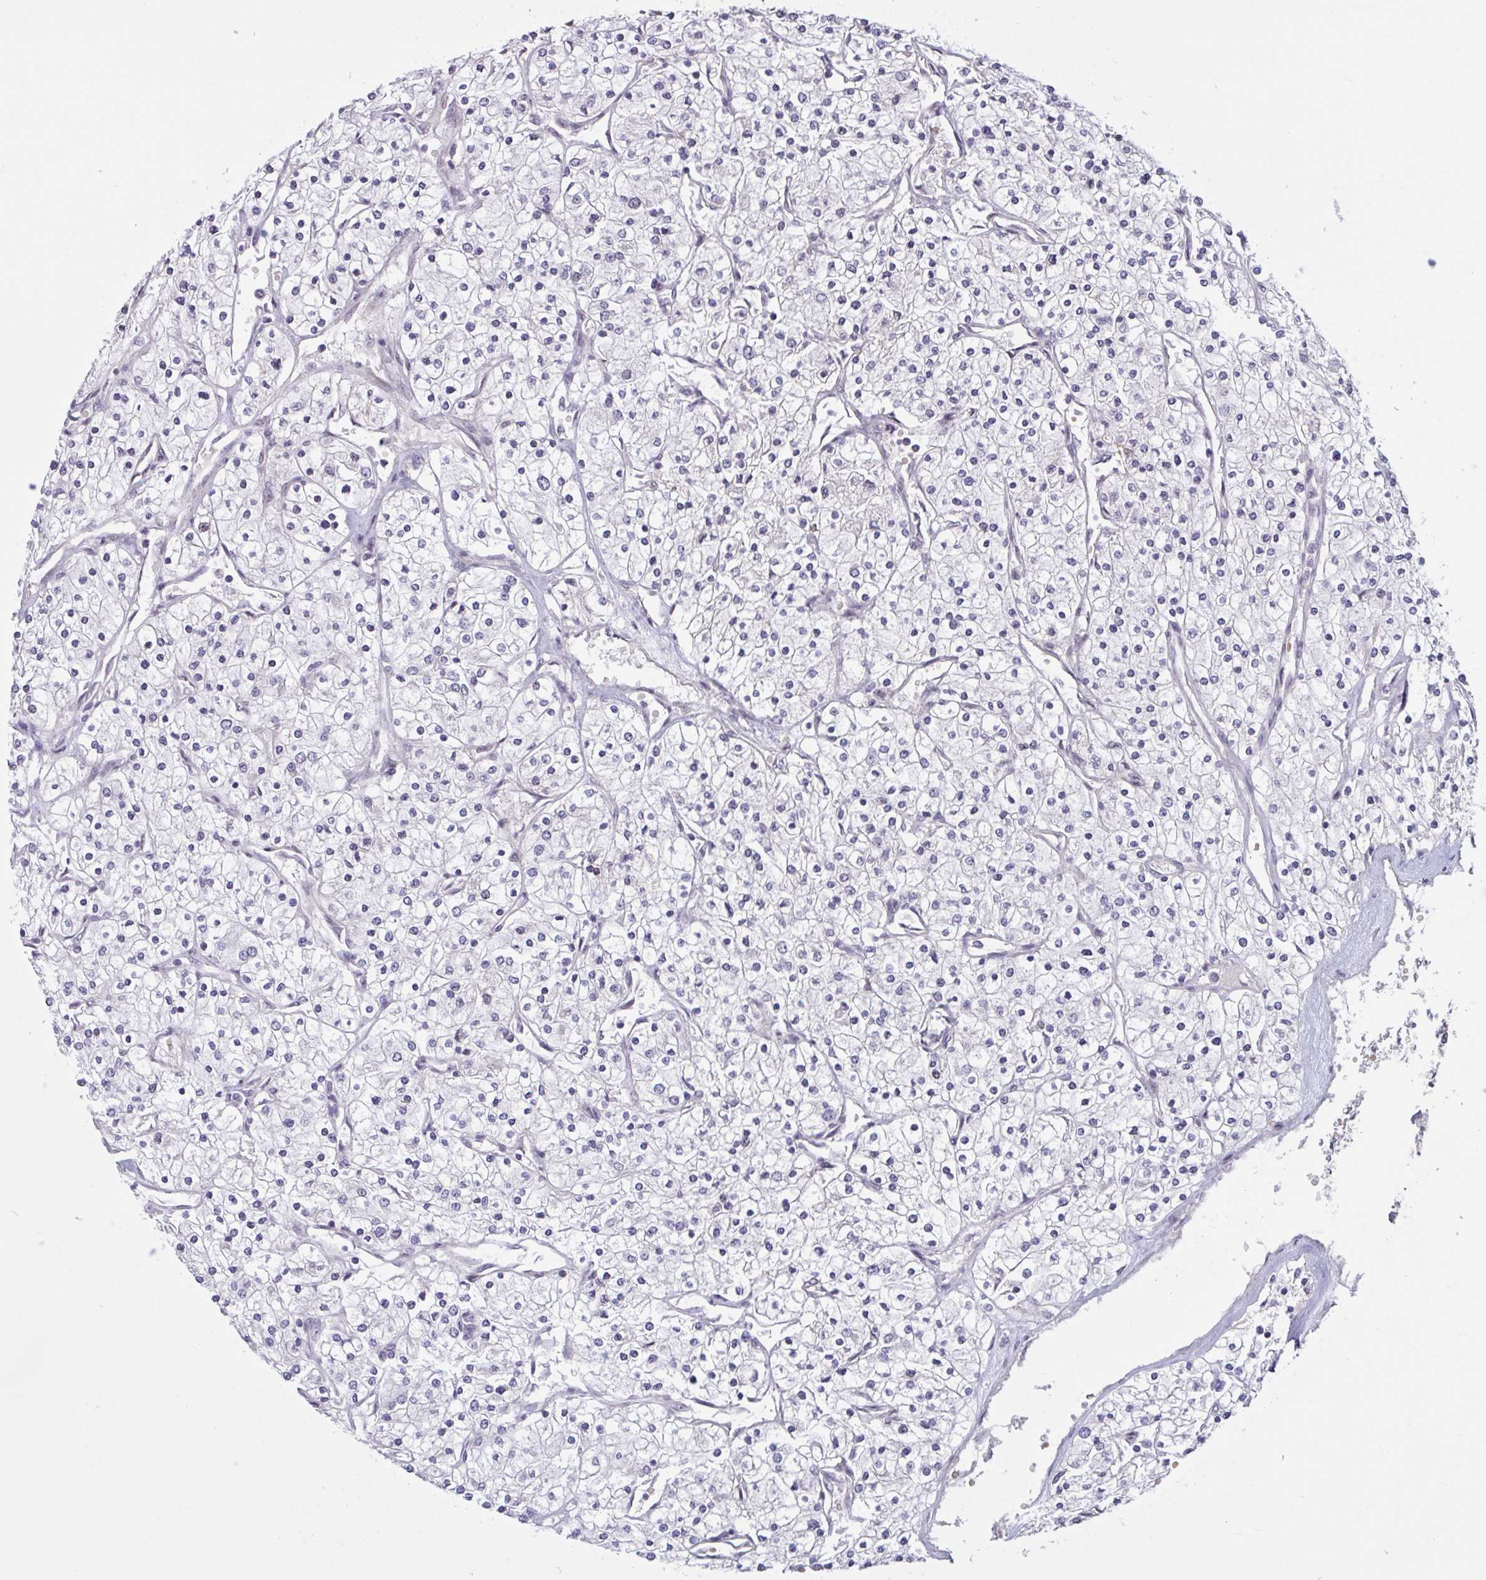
{"staining": {"intensity": "negative", "quantity": "none", "location": "none"}, "tissue": "renal cancer", "cell_type": "Tumor cells", "image_type": "cancer", "snomed": [{"axis": "morphology", "description": "Adenocarcinoma, NOS"}, {"axis": "topography", "description": "Kidney"}], "caption": "Photomicrograph shows no significant protein positivity in tumor cells of renal adenocarcinoma.", "gene": "ZNF414", "patient": {"sex": "male", "age": 80}}